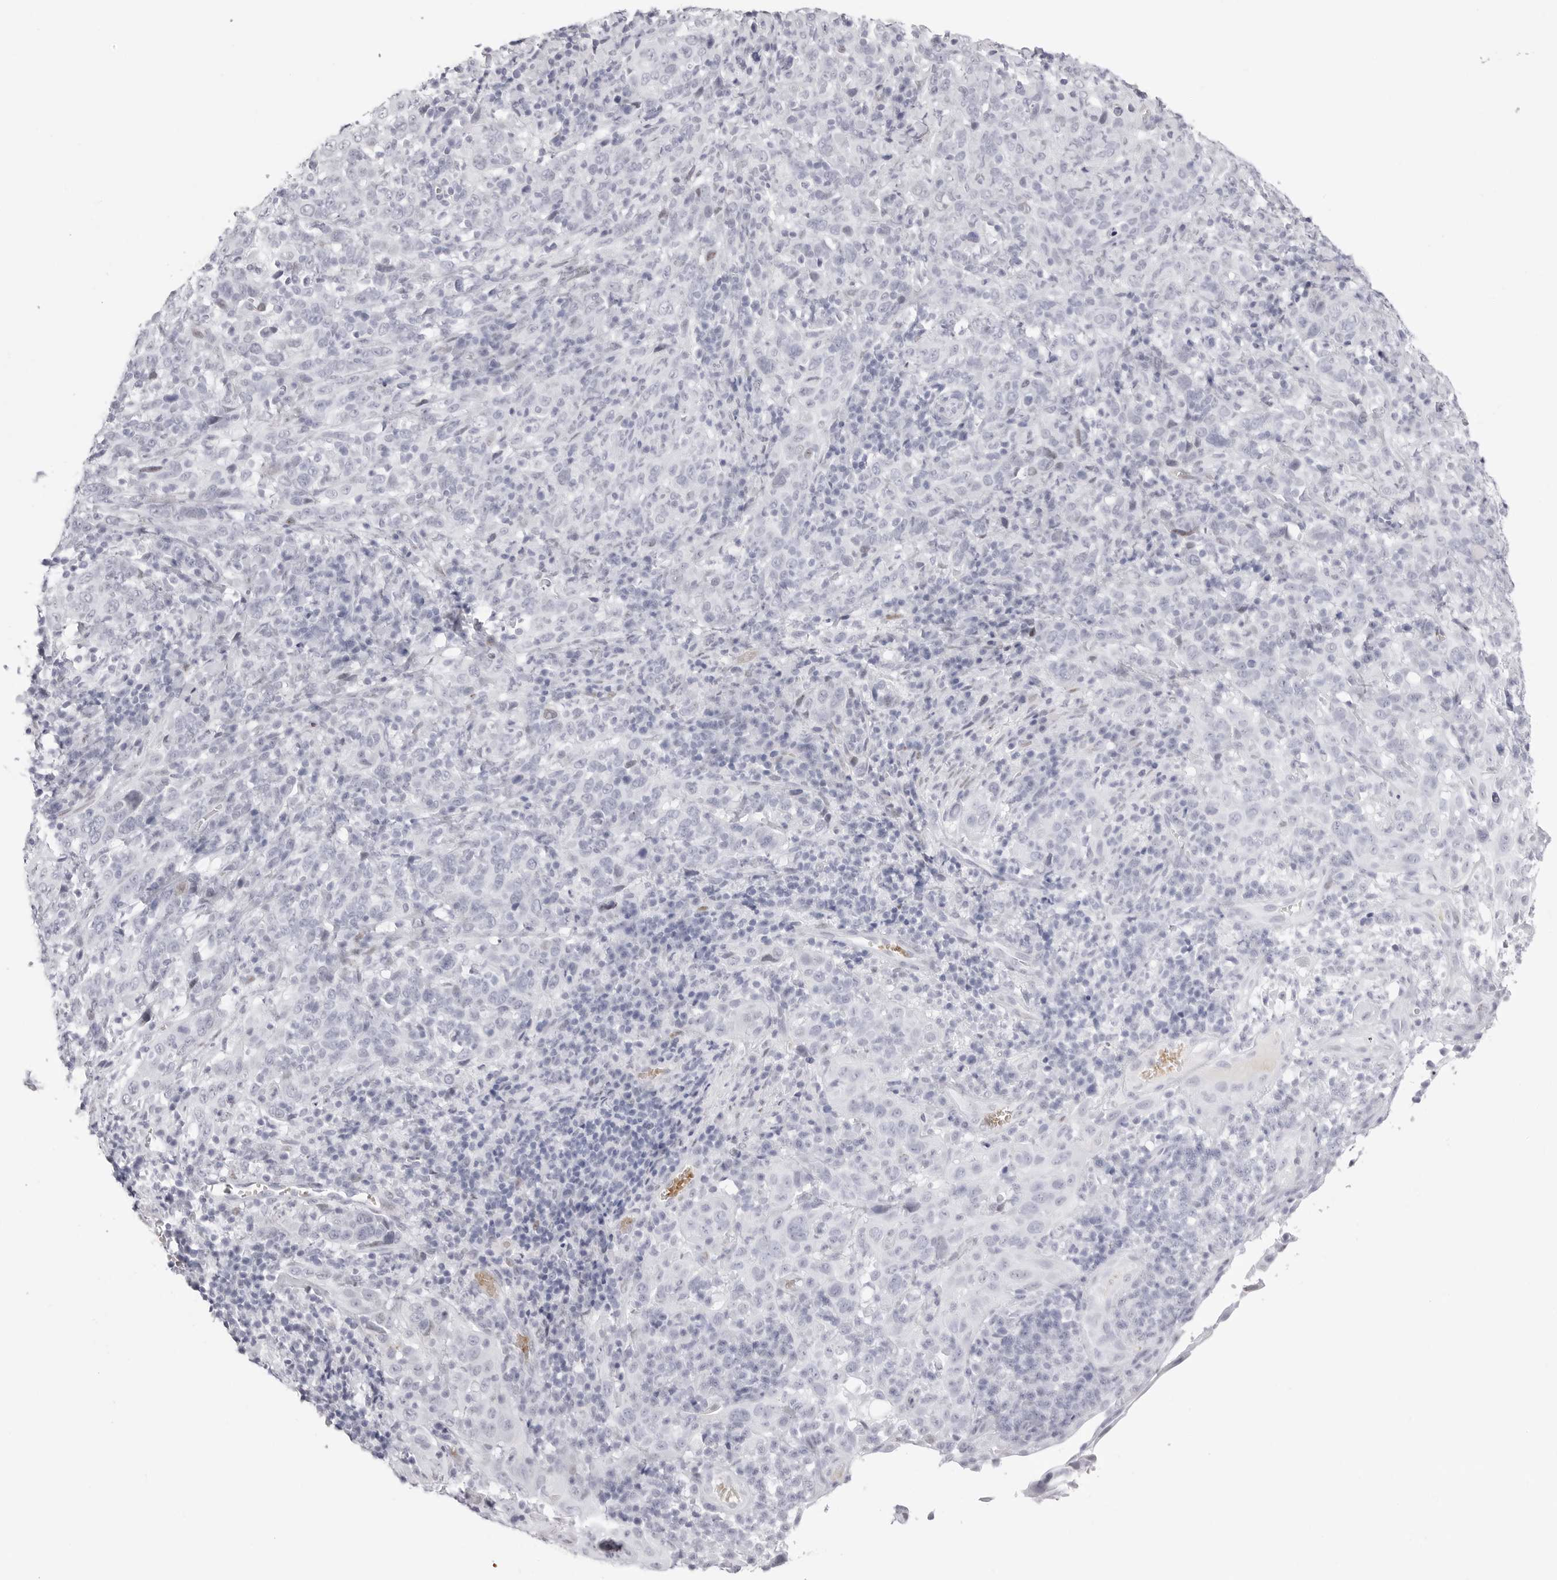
{"staining": {"intensity": "negative", "quantity": "none", "location": "none"}, "tissue": "cervical cancer", "cell_type": "Tumor cells", "image_type": "cancer", "snomed": [{"axis": "morphology", "description": "Squamous cell carcinoma, NOS"}, {"axis": "topography", "description": "Cervix"}], "caption": "Protein analysis of cervical cancer (squamous cell carcinoma) demonstrates no significant expression in tumor cells.", "gene": "TSSK1B", "patient": {"sex": "female", "age": 46}}